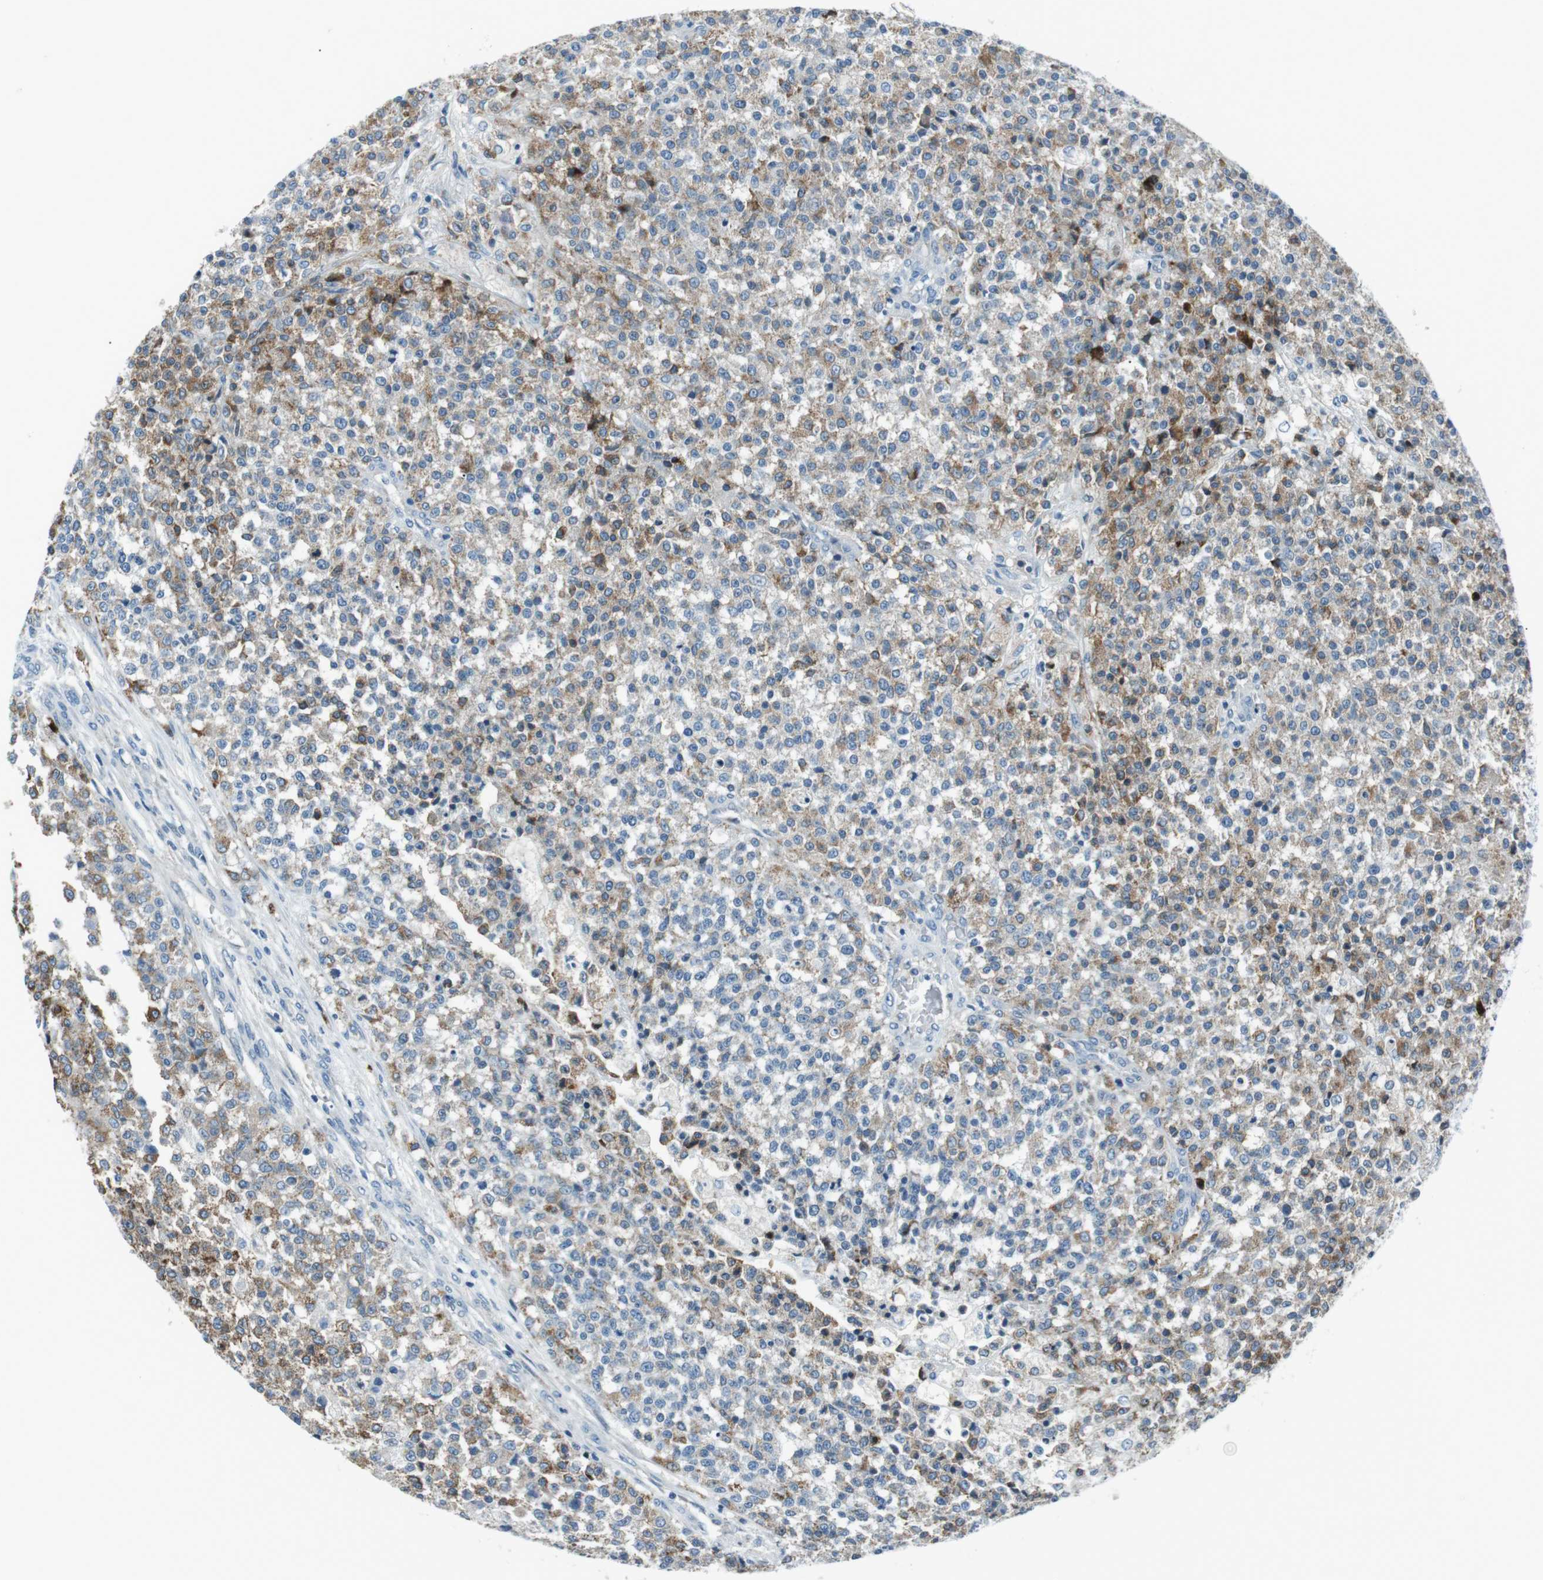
{"staining": {"intensity": "moderate", "quantity": "<25%", "location": "cytoplasmic/membranous"}, "tissue": "testis cancer", "cell_type": "Tumor cells", "image_type": "cancer", "snomed": [{"axis": "morphology", "description": "Seminoma, NOS"}, {"axis": "topography", "description": "Testis"}], "caption": "About <25% of tumor cells in human testis seminoma display moderate cytoplasmic/membranous protein positivity as visualized by brown immunohistochemical staining.", "gene": "CSF2RA", "patient": {"sex": "male", "age": 59}}